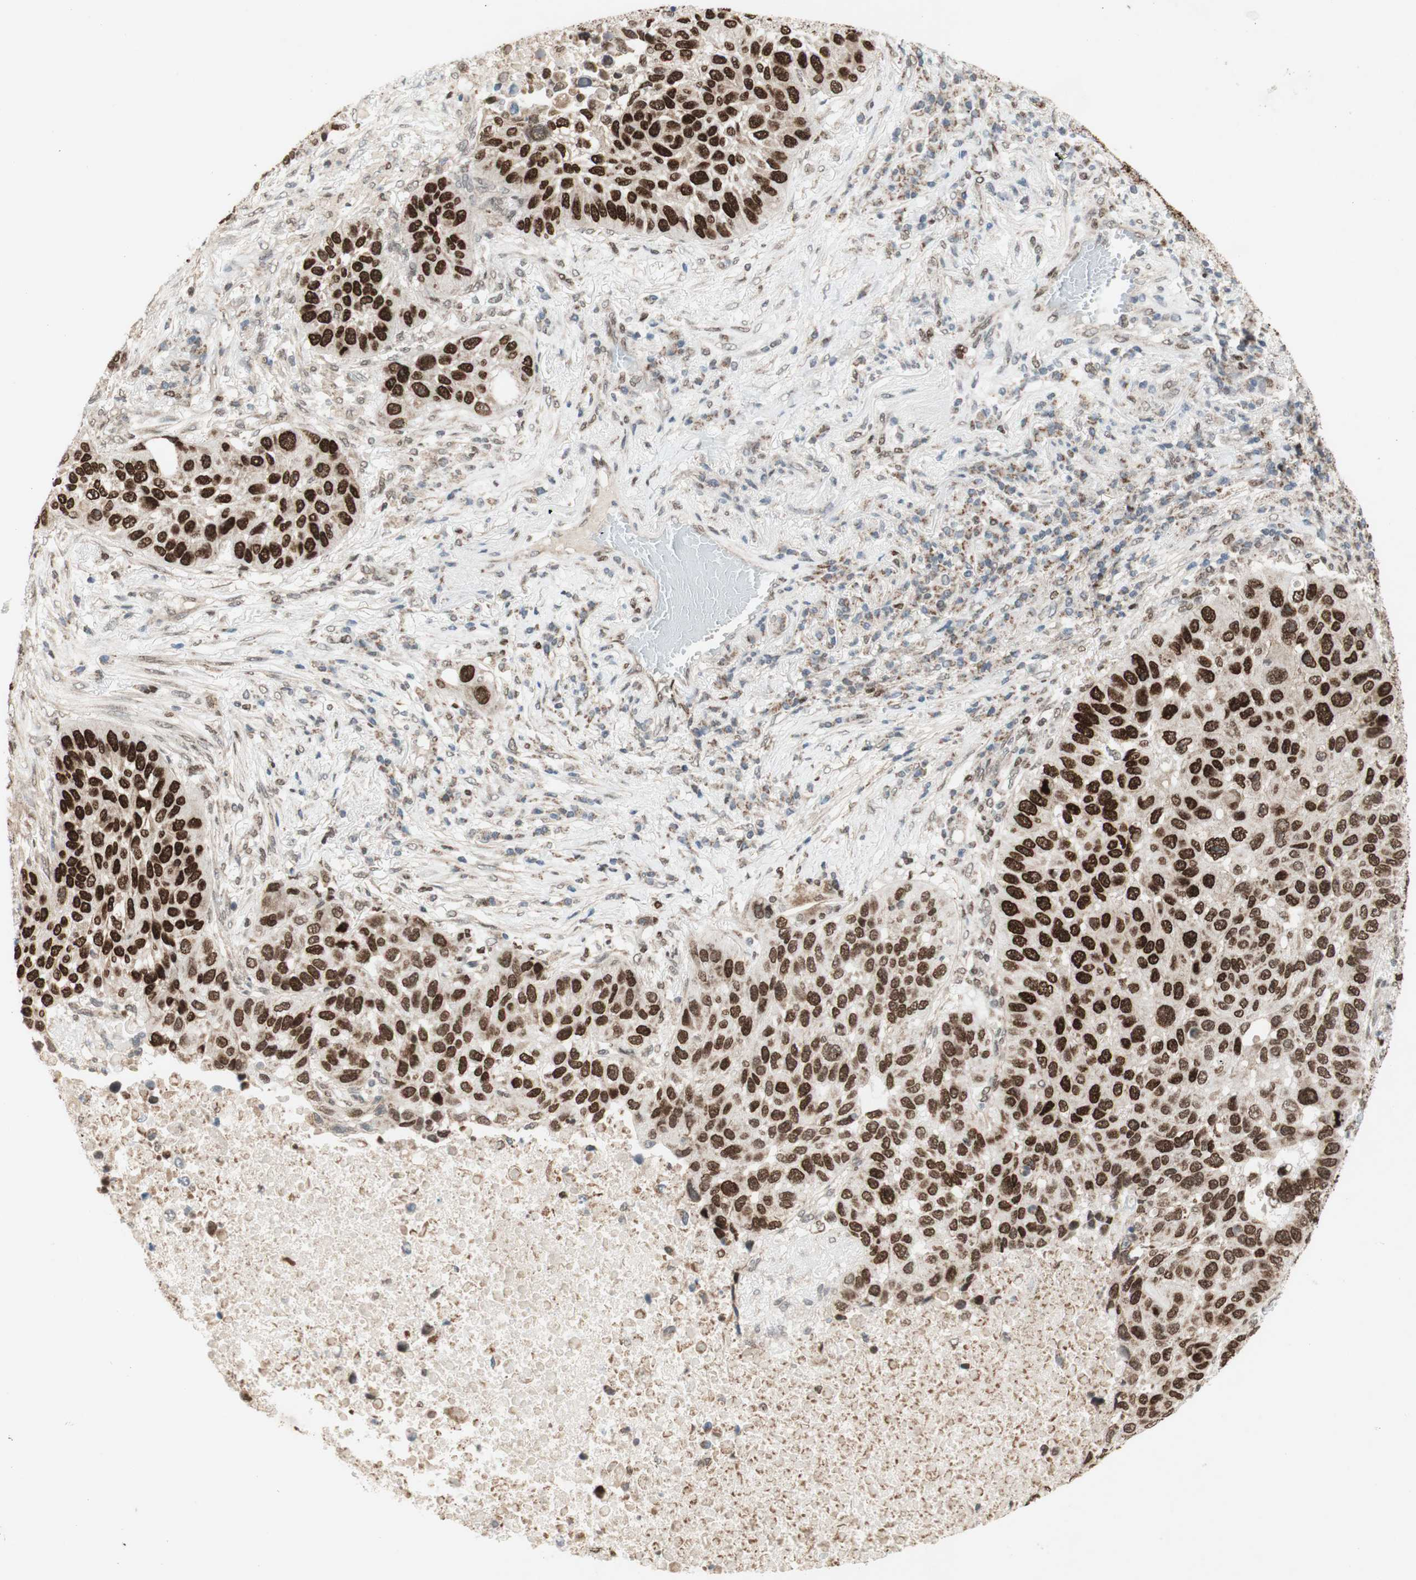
{"staining": {"intensity": "strong", "quantity": ">75%", "location": "nuclear"}, "tissue": "lung cancer", "cell_type": "Tumor cells", "image_type": "cancer", "snomed": [{"axis": "morphology", "description": "Squamous cell carcinoma, NOS"}, {"axis": "topography", "description": "Lung"}], "caption": "High-magnification brightfield microscopy of squamous cell carcinoma (lung) stained with DAB (3,3'-diaminobenzidine) (brown) and counterstained with hematoxylin (blue). tumor cells exhibit strong nuclear positivity is seen in approximately>75% of cells.", "gene": "DNMT3A", "patient": {"sex": "male", "age": 57}}